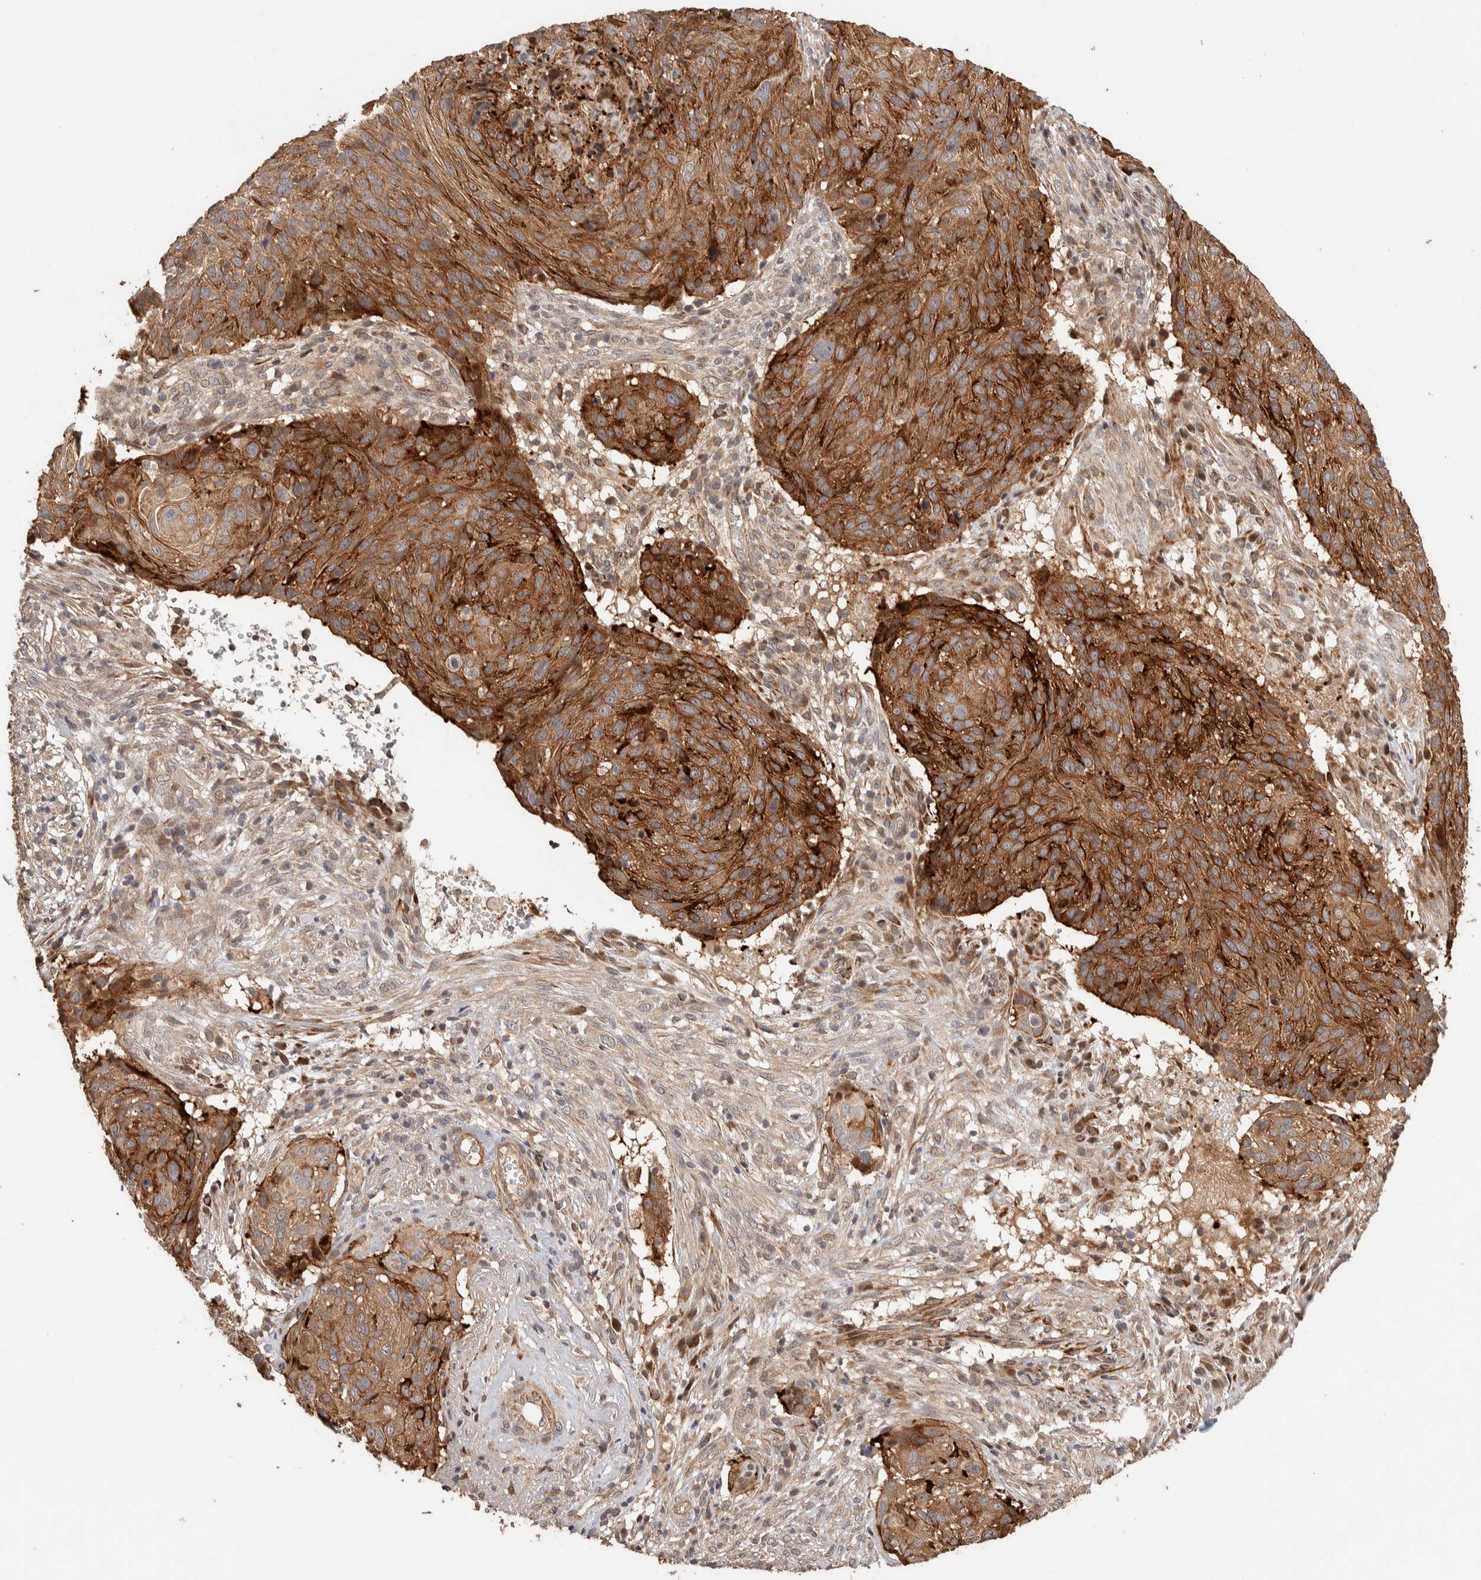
{"staining": {"intensity": "strong", "quantity": "25%-75%", "location": "cytoplasmic/membranous"}, "tissue": "cervical cancer", "cell_type": "Tumor cells", "image_type": "cancer", "snomed": [{"axis": "morphology", "description": "Squamous cell carcinoma, NOS"}, {"axis": "topography", "description": "Cervix"}], "caption": "Immunohistochemistry (DAB (3,3'-diaminobenzidine)) staining of cervical cancer (squamous cell carcinoma) demonstrates strong cytoplasmic/membranous protein expression in approximately 25%-75% of tumor cells.", "gene": "PRDM15", "patient": {"sex": "female", "age": 74}}